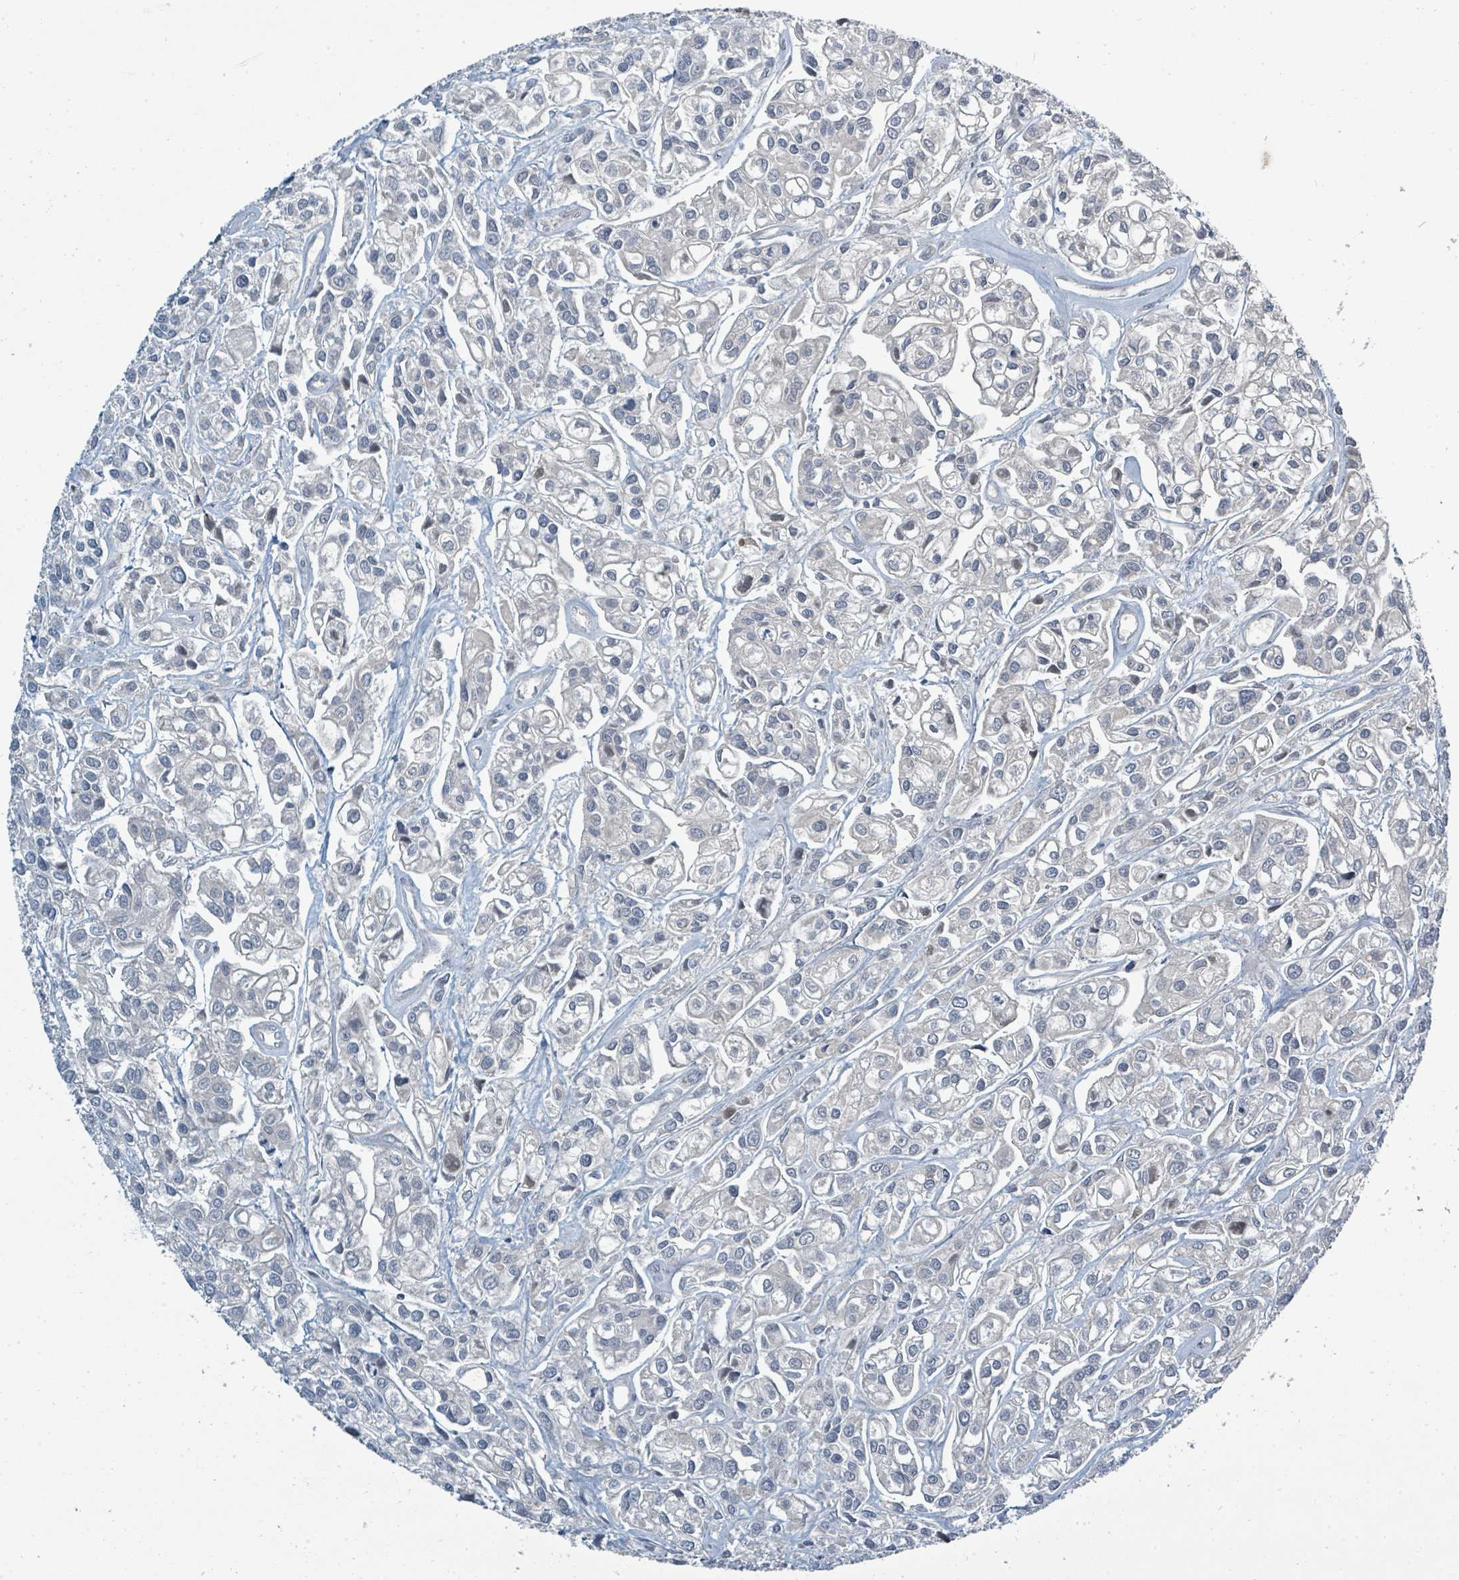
{"staining": {"intensity": "negative", "quantity": "none", "location": "none"}, "tissue": "urothelial cancer", "cell_type": "Tumor cells", "image_type": "cancer", "snomed": [{"axis": "morphology", "description": "Urothelial carcinoma, High grade"}, {"axis": "topography", "description": "Urinary bladder"}], "caption": "Tumor cells are negative for protein expression in human urothelial cancer.", "gene": "SLC25A23", "patient": {"sex": "male", "age": 67}}